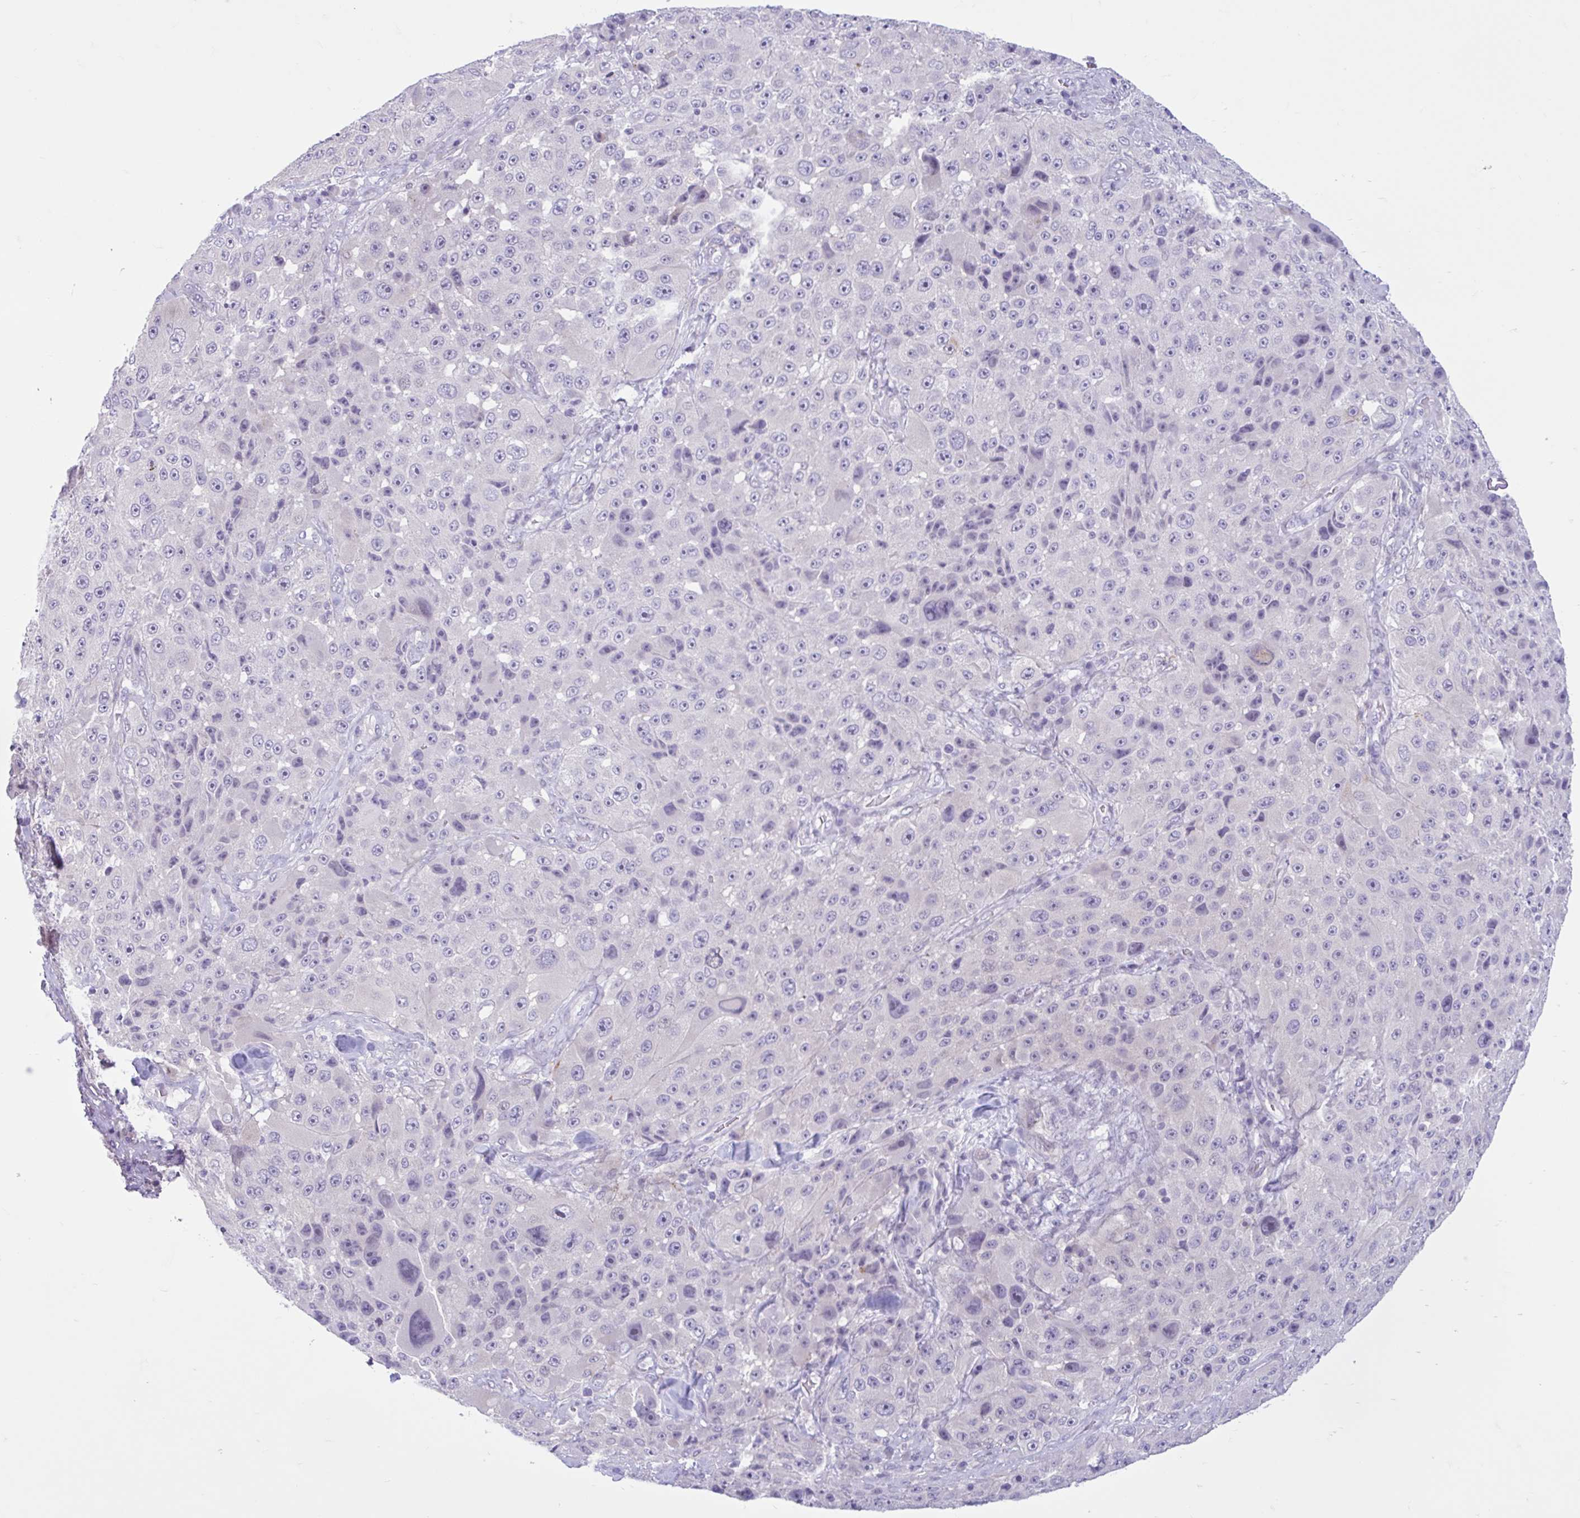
{"staining": {"intensity": "negative", "quantity": "none", "location": "none"}, "tissue": "melanoma", "cell_type": "Tumor cells", "image_type": "cancer", "snomed": [{"axis": "morphology", "description": "Malignant melanoma, Metastatic site"}, {"axis": "topography", "description": "Lymph node"}], "caption": "This micrograph is of malignant melanoma (metastatic site) stained with immunohistochemistry to label a protein in brown with the nuclei are counter-stained blue. There is no expression in tumor cells.", "gene": "FAM153A", "patient": {"sex": "male", "age": 62}}